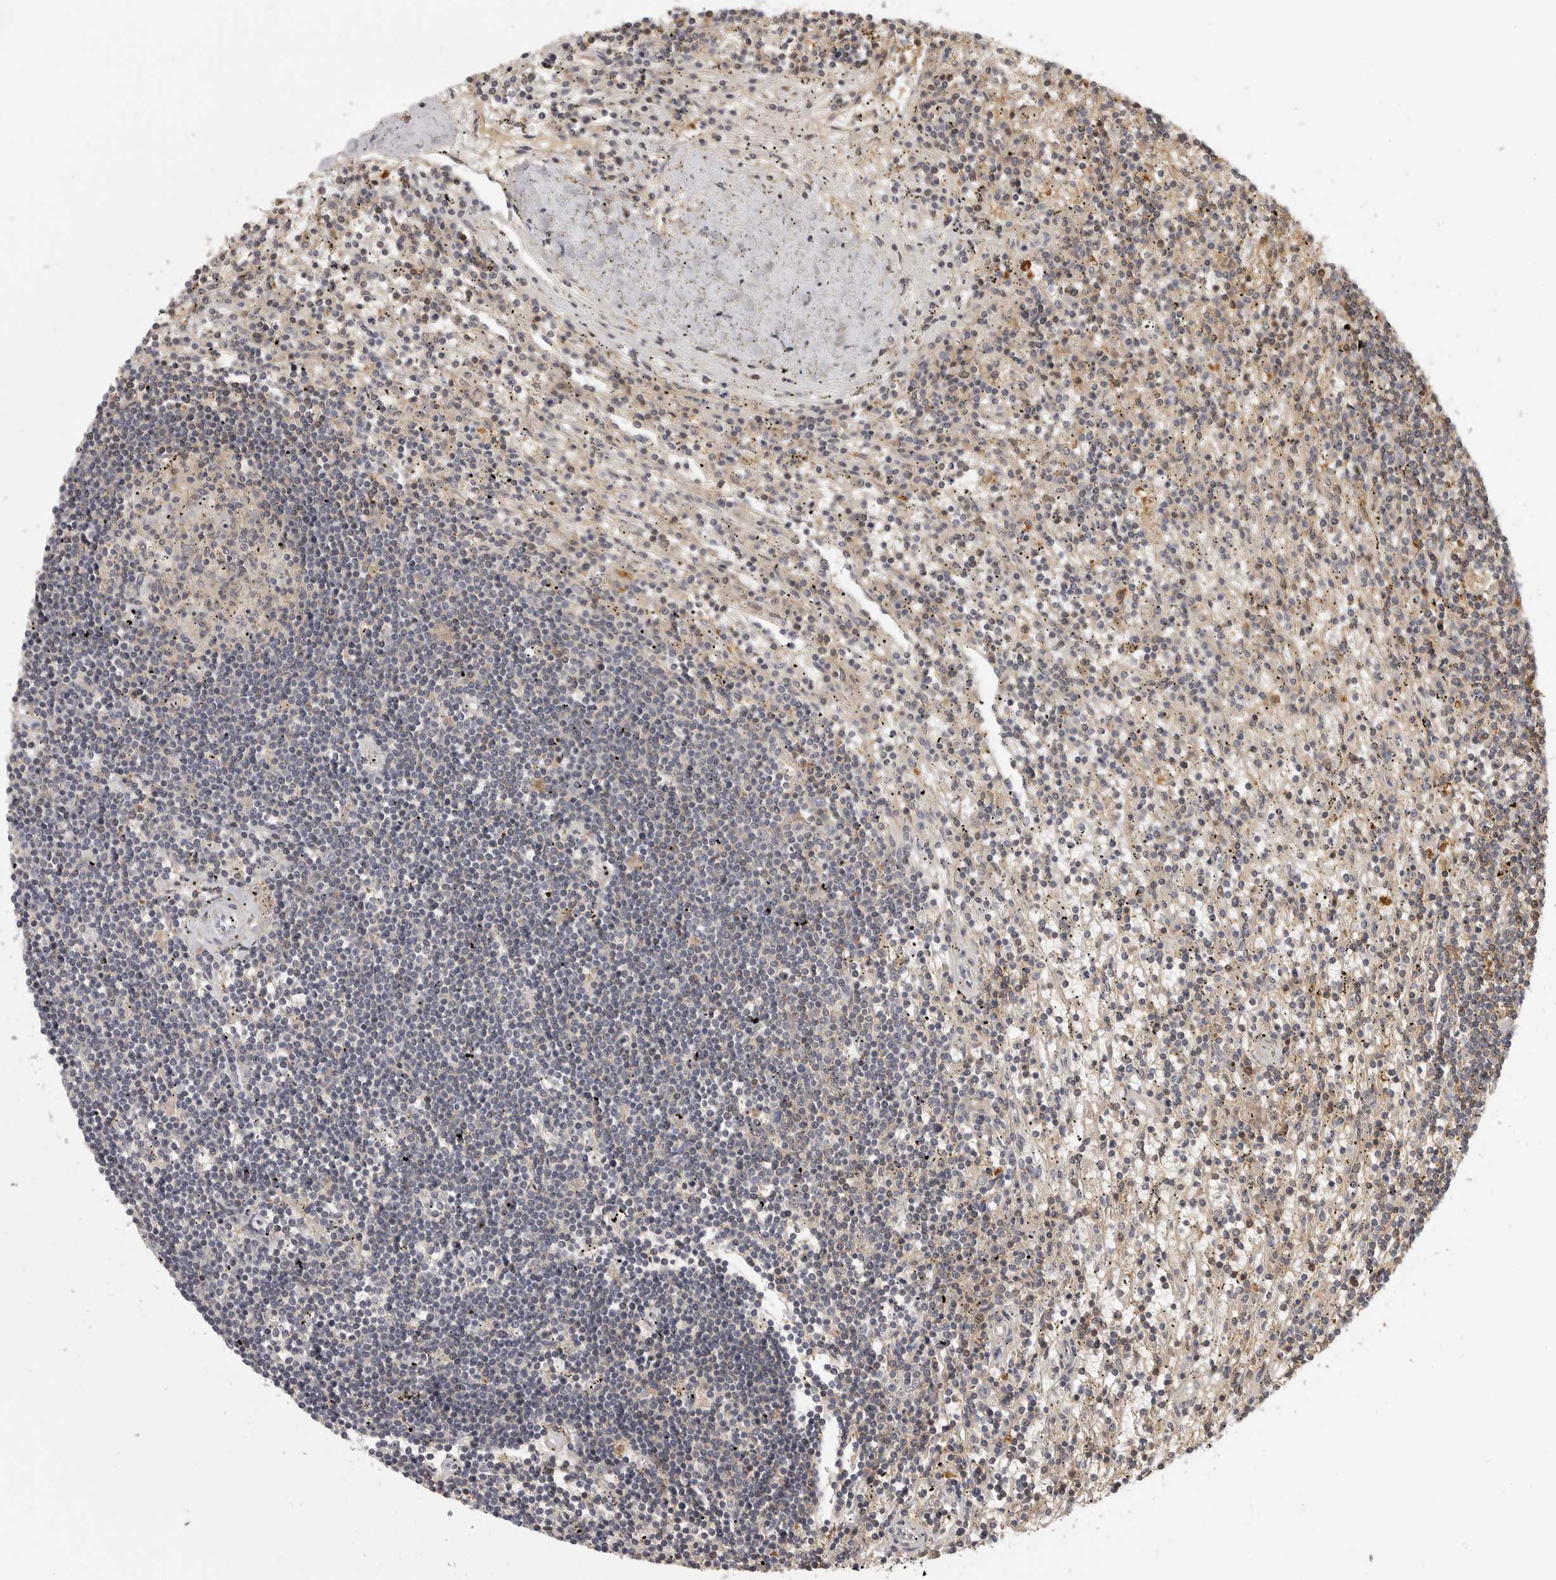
{"staining": {"intensity": "negative", "quantity": "none", "location": "none"}, "tissue": "lymphoma", "cell_type": "Tumor cells", "image_type": "cancer", "snomed": [{"axis": "morphology", "description": "Malignant lymphoma, non-Hodgkin's type, Low grade"}, {"axis": "topography", "description": "Spleen"}], "caption": "Immunohistochemical staining of human low-grade malignant lymphoma, non-Hodgkin's type demonstrates no significant staining in tumor cells. (DAB immunohistochemistry visualized using brightfield microscopy, high magnification).", "gene": "UROD", "patient": {"sex": "male", "age": 76}}